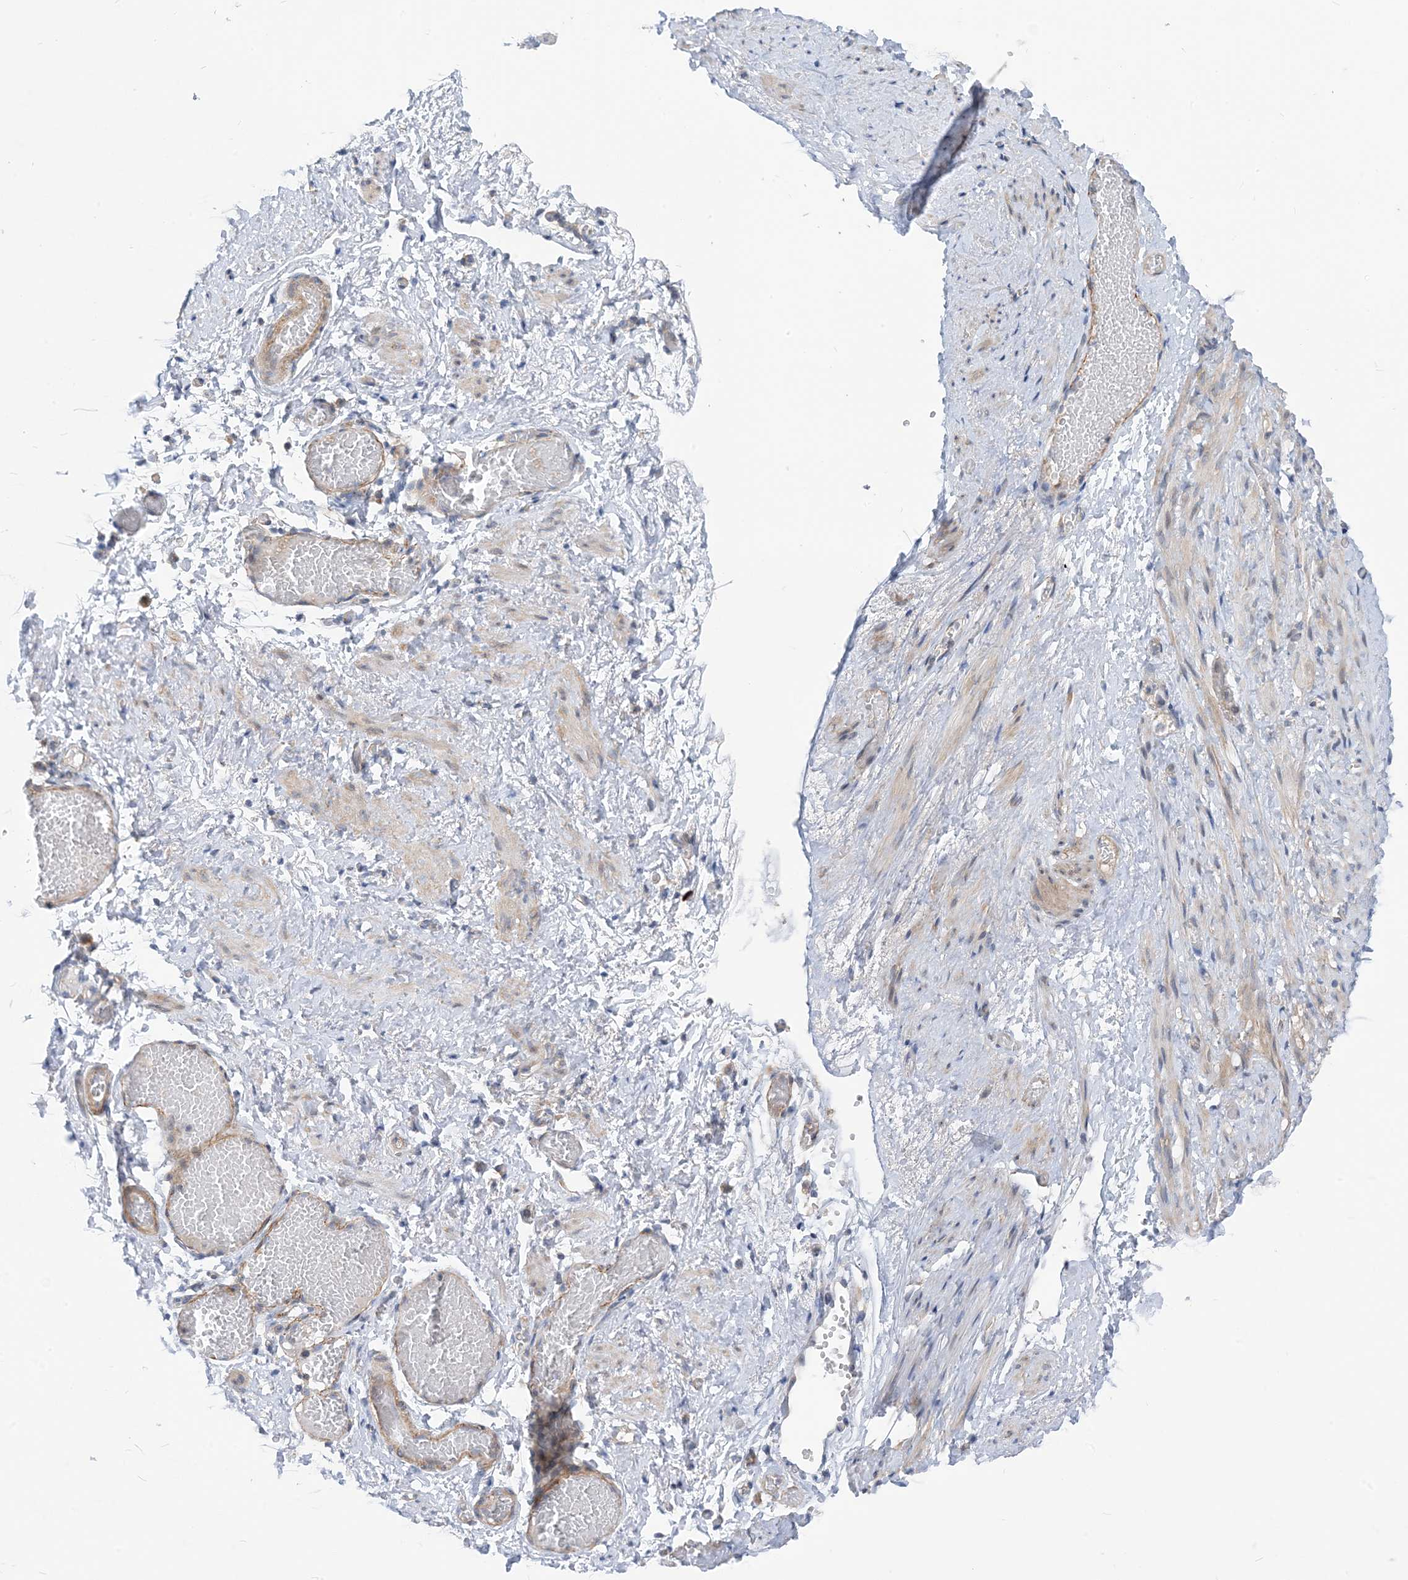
{"staining": {"intensity": "weak", "quantity": "<25%", "location": "cytoplasmic/membranous"}, "tissue": "soft tissue", "cell_type": "Chondrocytes", "image_type": "normal", "snomed": [{"axis": "morphology", "description": "Normal tissue, NOS"}, {"axis": "topography", "description": "Smooth muscle"}, {"axis": "topography", "description": "Peripheral nerve tissue"}], "caption": "This is a image of immunohistochemistry staining of benign soft tissue, which shows no expression in chondrocytes. (DAB immunohistochemistry with hematoxylin counter stain).", "gene": "PLEKHA3", "patient": {"sex": "female", "age": 39}}